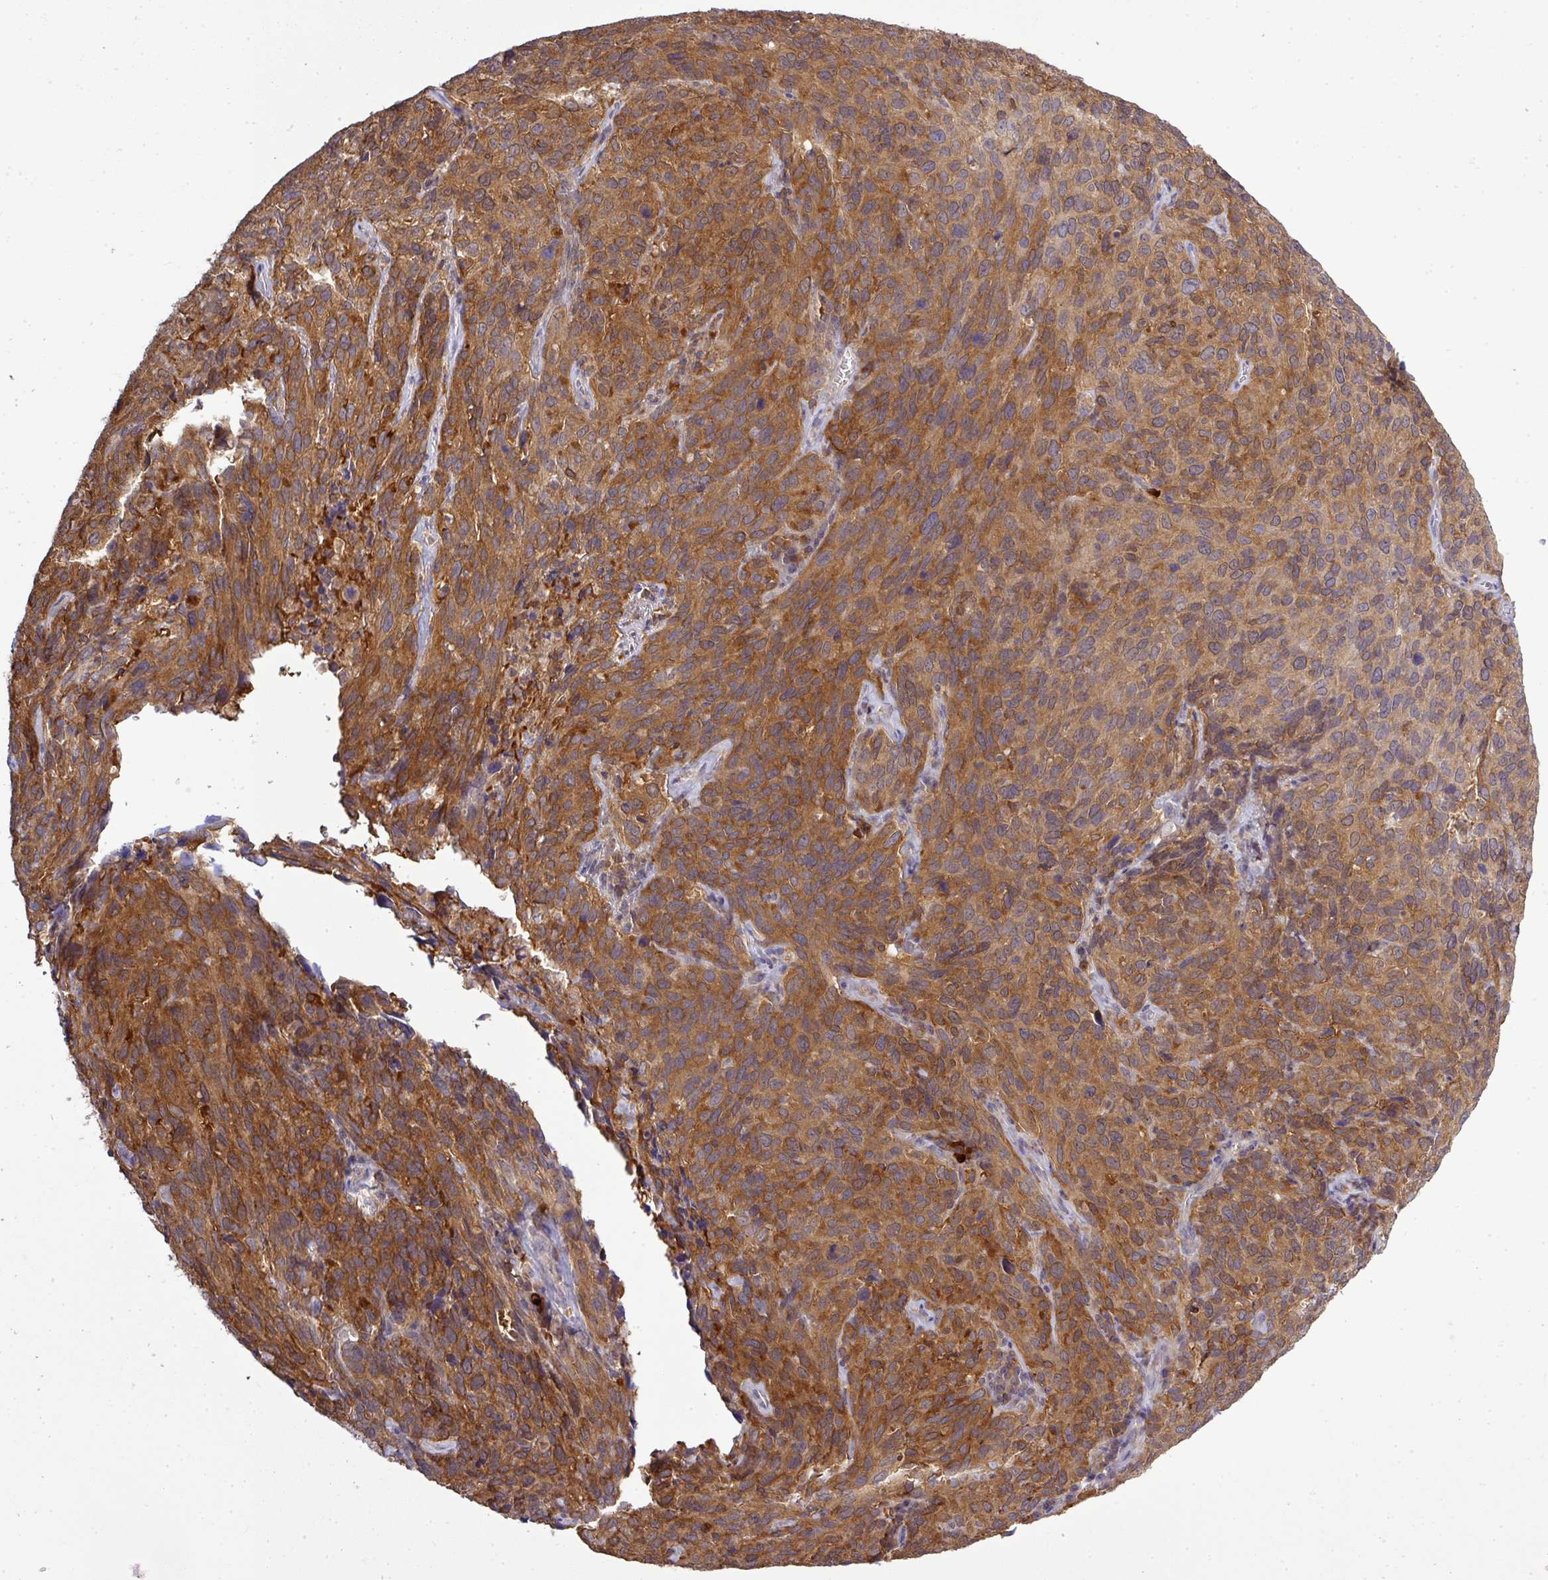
{"staining": {"intensity": "moderate", "quantity": ">75%", "location": "cytoplasmic/membranous"}, "tissue": "cervical cancer", "cell_type": "Tumor cells", "image_type": "cancer", "snomed": [{"axis": "morphology", "description": "Squamous cell carcinoma, NOS"}, {"axis": "topography", "description": "Cervix"}], "caption": "The micrograph shows staining of cervical squamous cell carcinoma, revealing moderate cytoplasmic/membranous protein expression (brown color) within tumor cells.", "gene": "STAT5A", "patient": {"sex": "female", "age": 51}}